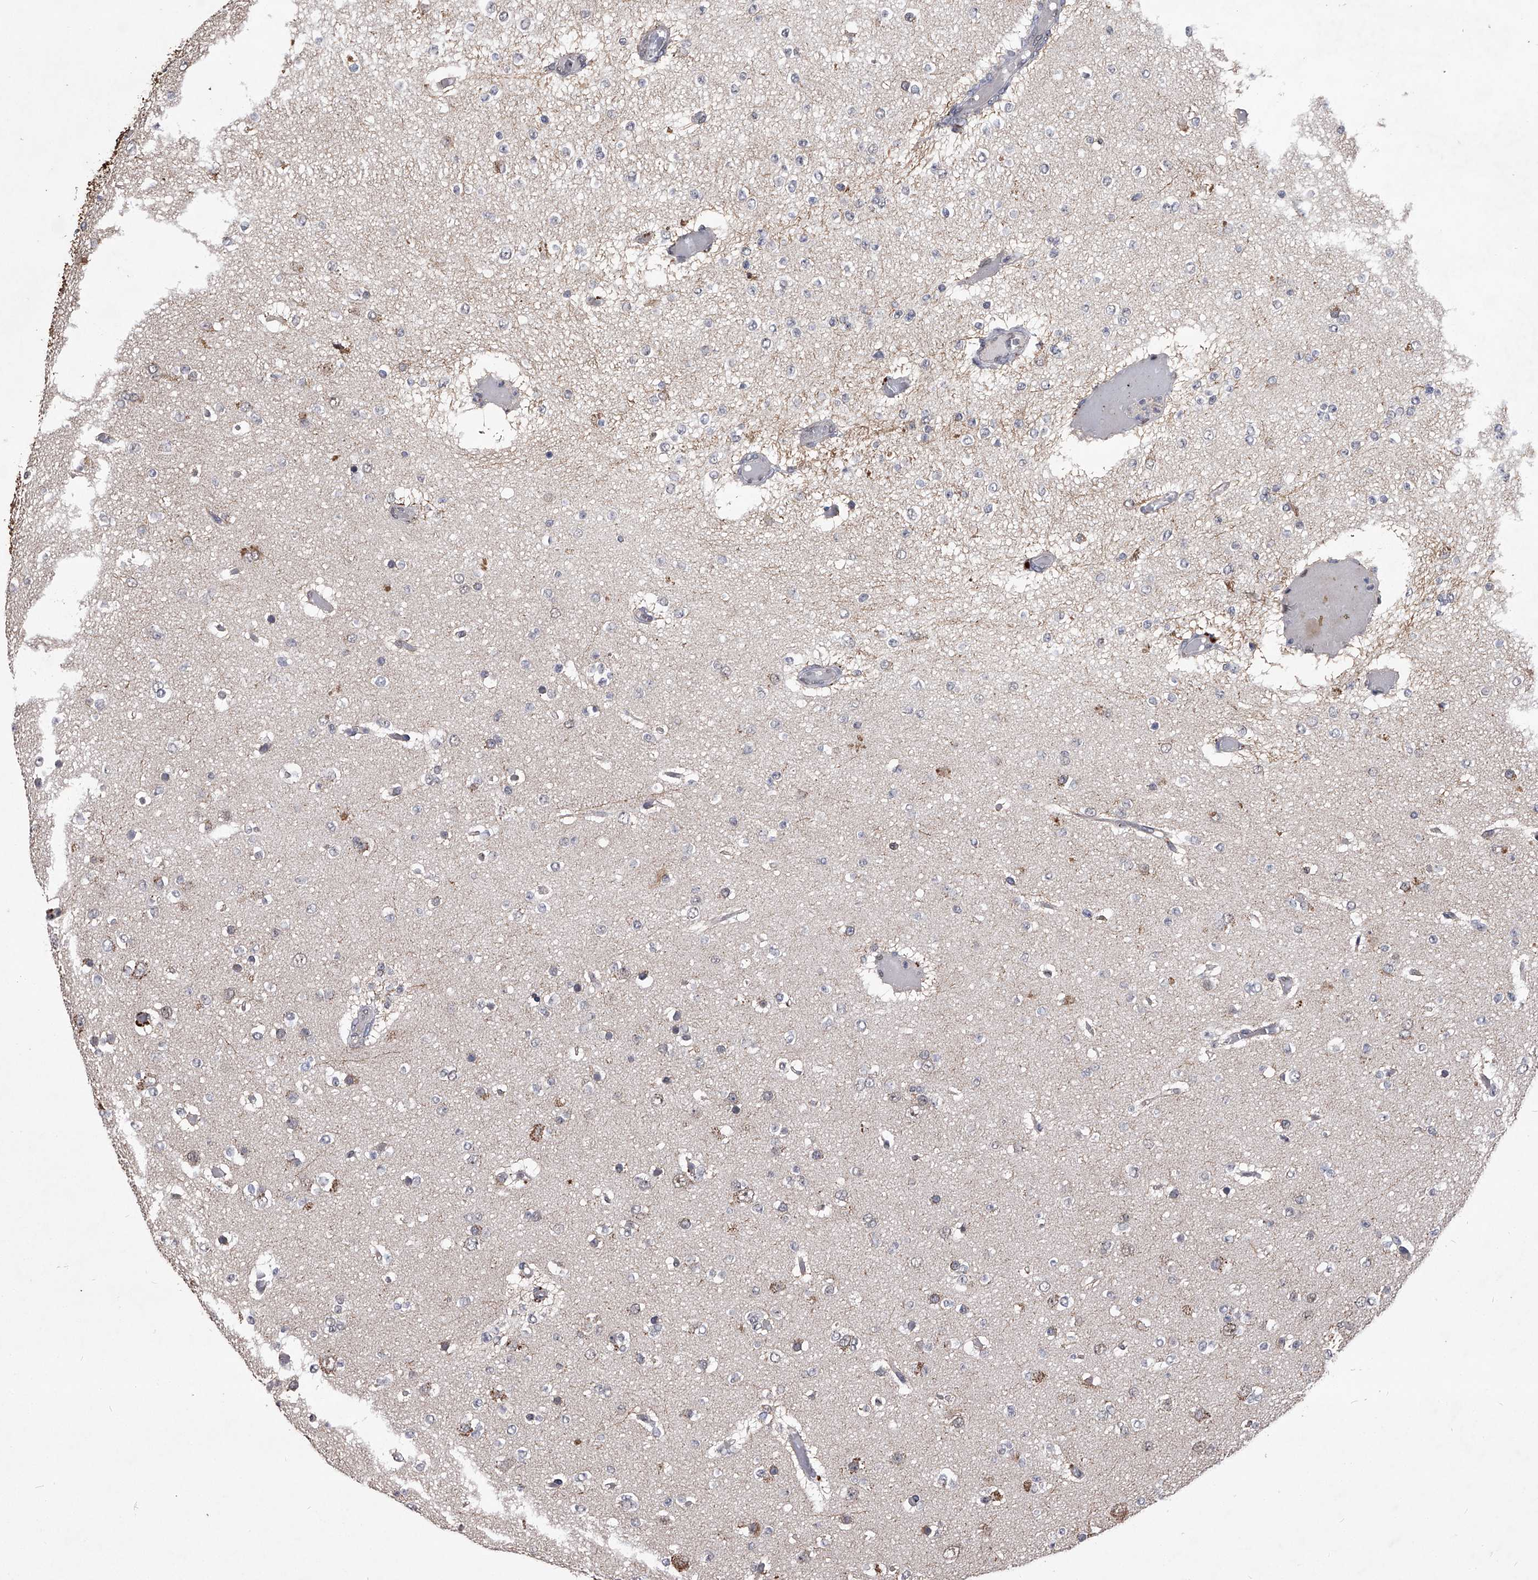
{"staining": {"intensity": "negative", "quantity": "none", "location": "none"}, "tissue": "glioma", "cell_type": "Tumor cells", "image_type": "cancer", "snomed": [{"axis": "morphology", "description": "Glioma, malignant, Low grade"}, {"axis": "topography", "description": "Brain"}], "caption": "Malignant glioma (low-grade) stained for a protein using immunohistochemistry (IHC) reveals no positivity tumor cells.", "gene": "CMTR1", "patient": {"sex": "female", "age": 22}}